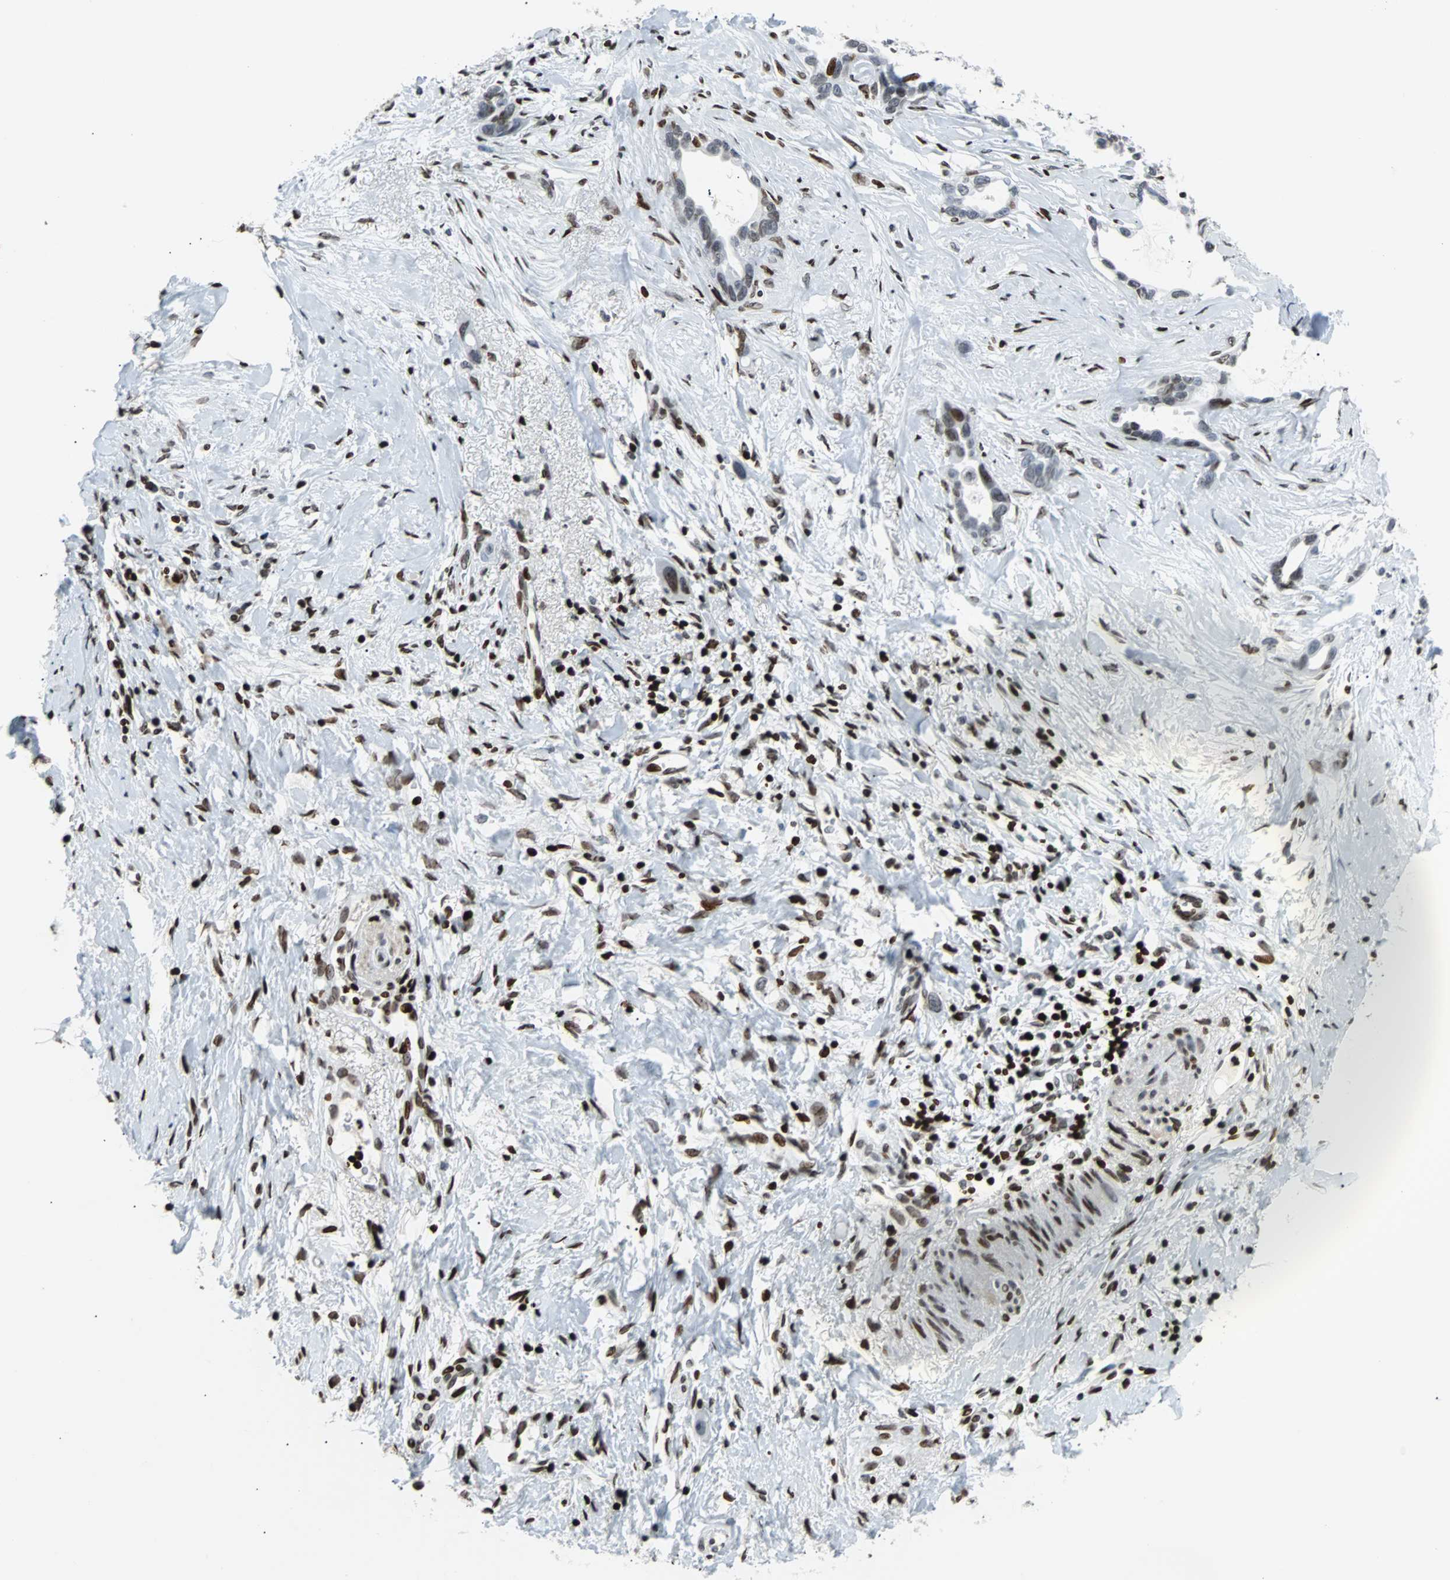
{"staining": {"intensity": "strong", "quantity": "25%-75%", "location": "nuclear"}, "tissue": "liver cancer", "cell_type": "Tumor cells", "image_type": "cancer", "snomed": [{"axis": "morphology", "description": "Cholangiocarcinoma"}, {"axis": "topography", "description": "Liver"}], "caption": "Protein expression by immunohistochemistry (IHC) displays strong nuclear staining in about 25%-75% of tumor cells in liver cancer (cholangiocarcinoma).", "gene": "ZNF131", "patient": {"sex": "female", "age": 65}}